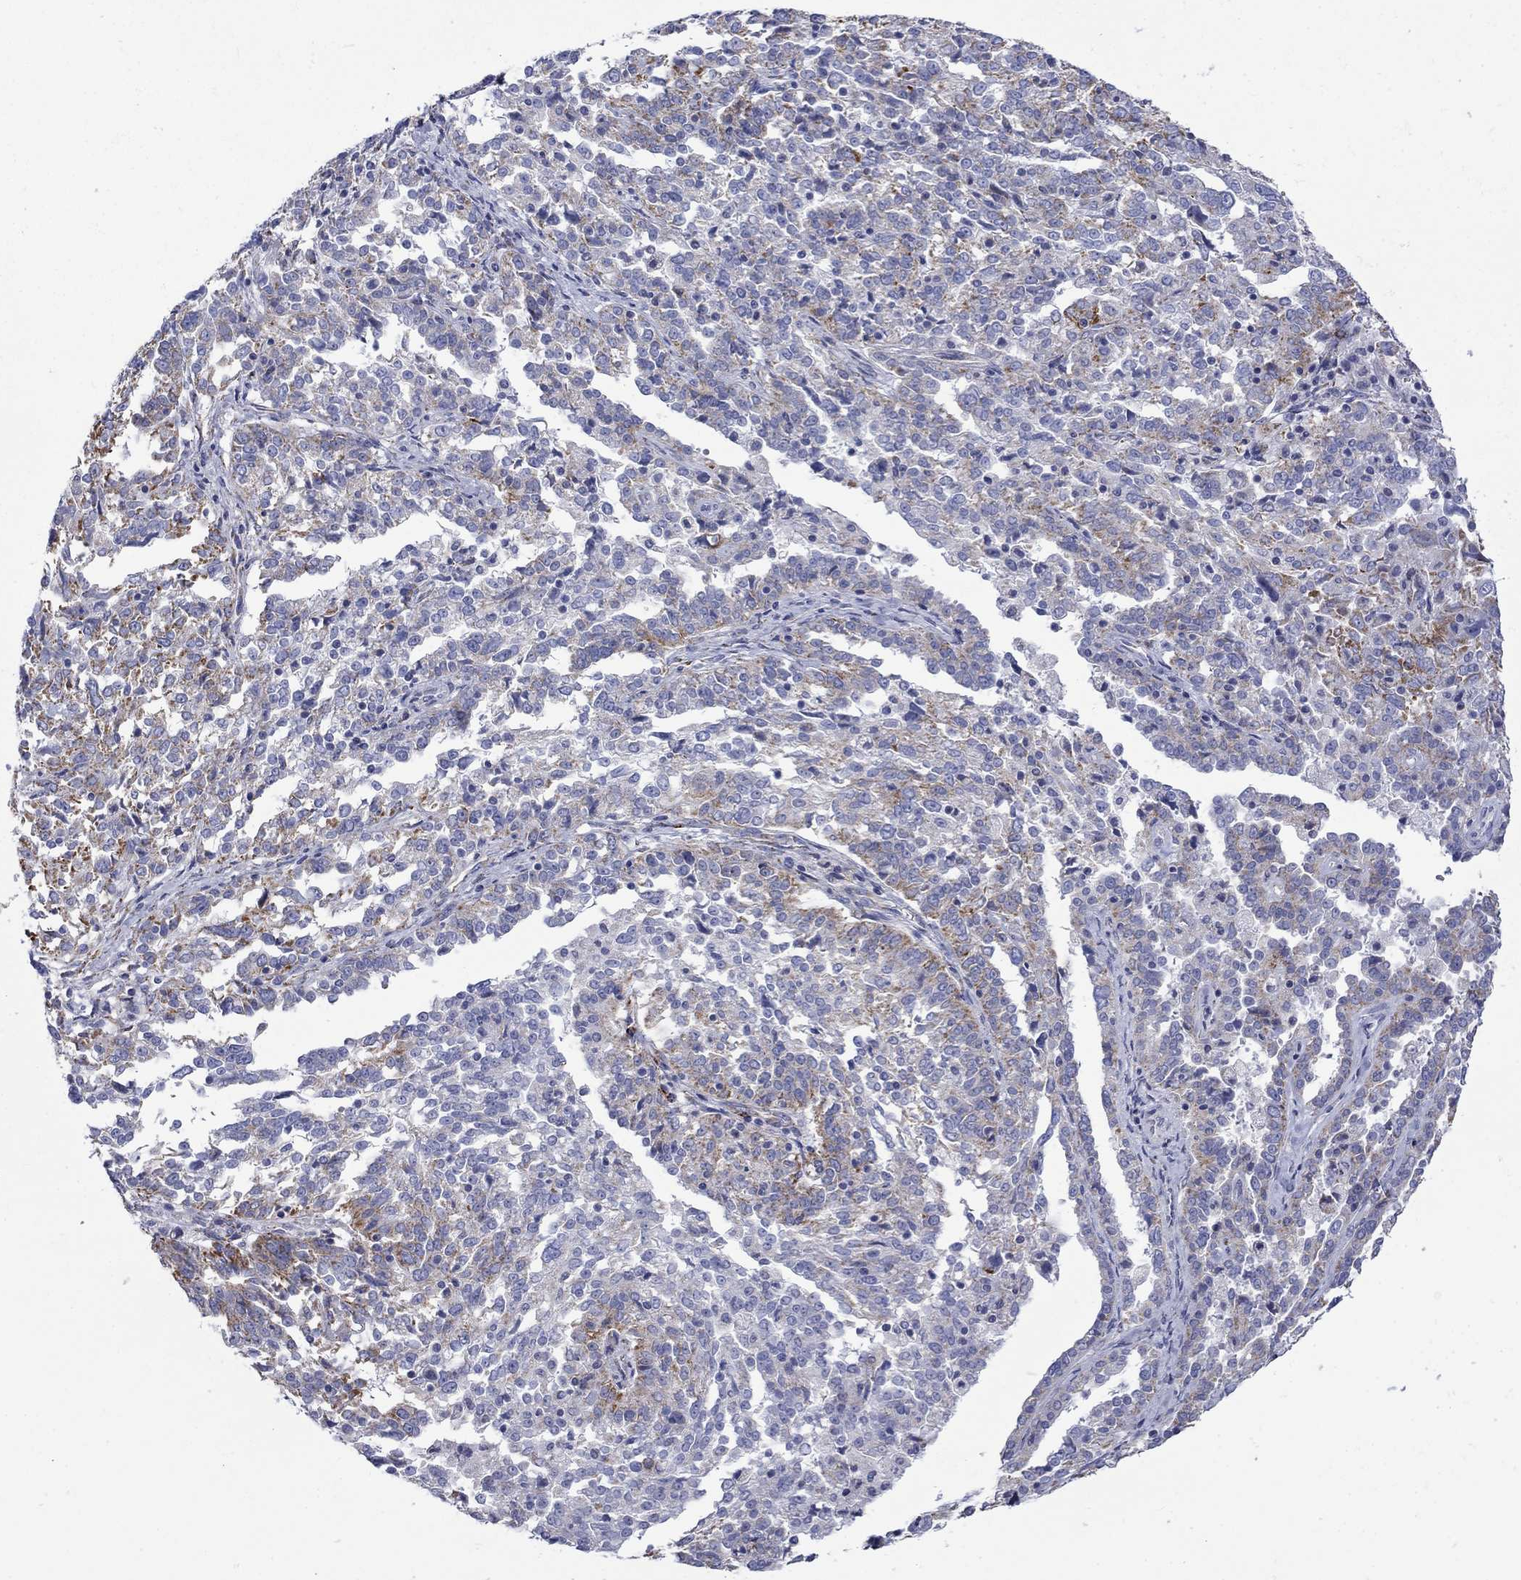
{"staining": {"intensity": "moderate", "quantity": "<25%", "location": "cytoplasmic/membranous"}, "tissue": "ovarian cancer", "cell_type": "Tumor cells", "image_type": "cancer", "snomed": [{"axis": "morphology", "description": "Cystadenocarcinoma, serous, NOS"}, {"axis": "topography", "description": "Ovary"}], "caption": "Moderate cytoplasmic/membranous positivity is appreciated in approximately <25% of tumor cells in ovarian serous cystadenocarcinoma.", "gene": "CISD1", "patient": {"sex": "female", "age": 67}}